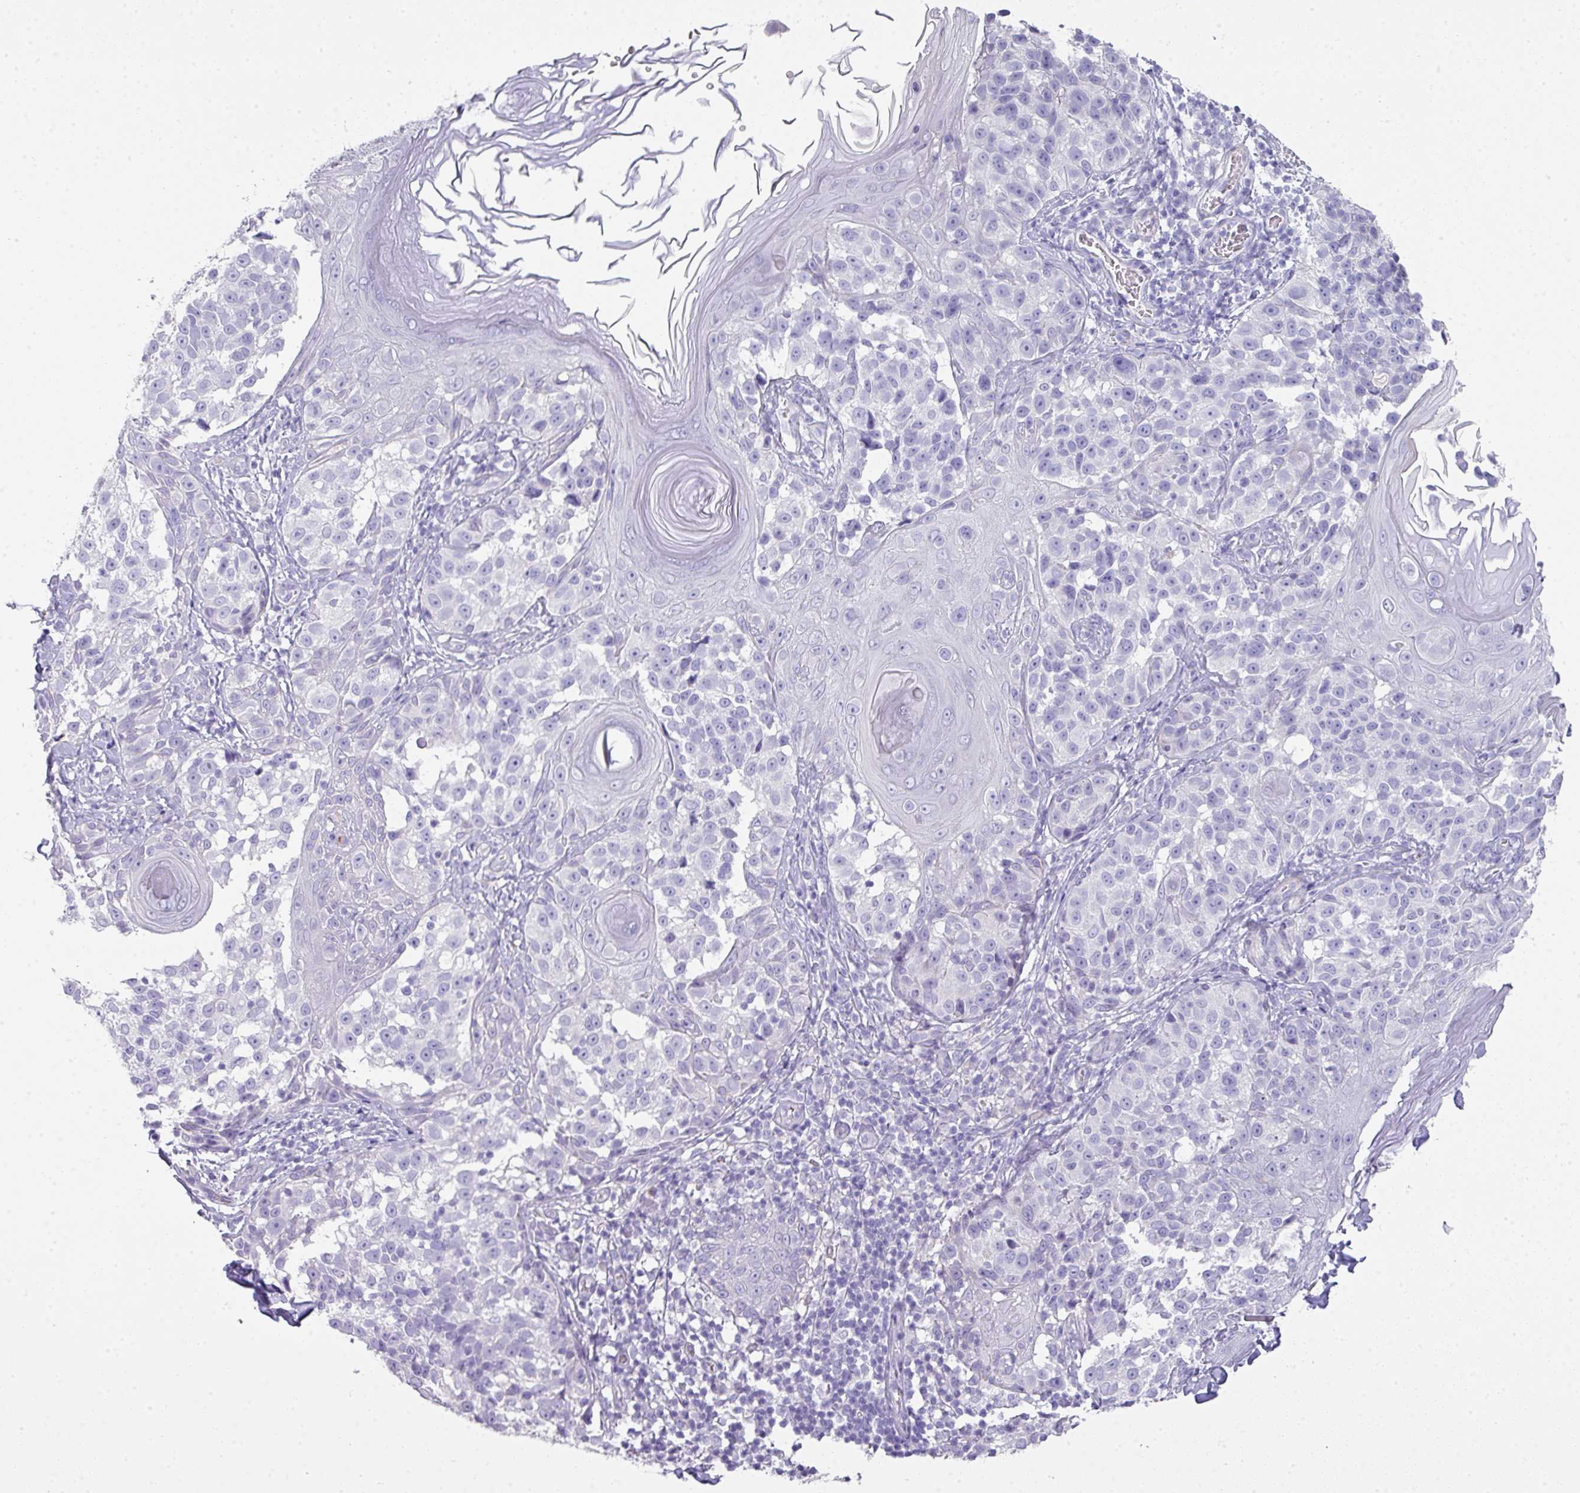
{"staining": {"intensity": "negative", "quantity": "none", "location": "none"}, "tissue": "melanoma", "cell_type": "Tumor cells", "image_type": "cancer", "snomed": [{"axis": "morphology", "description": "Malignant melanoma, NOS"}, {"axis": "topography", "description": "Skin"}], "caption": "Tumor cells are negative for protein expression in human malignant melanoma. (Stains: DAB (3,3'-diaminobenzidine) immunohistochemistry (IHC) with hematoxylin counter stain, Microscopy: brightfield microscopy at high magnification).", "gene": "GLI4", "patient": {"sex": "male", "age": 73}}